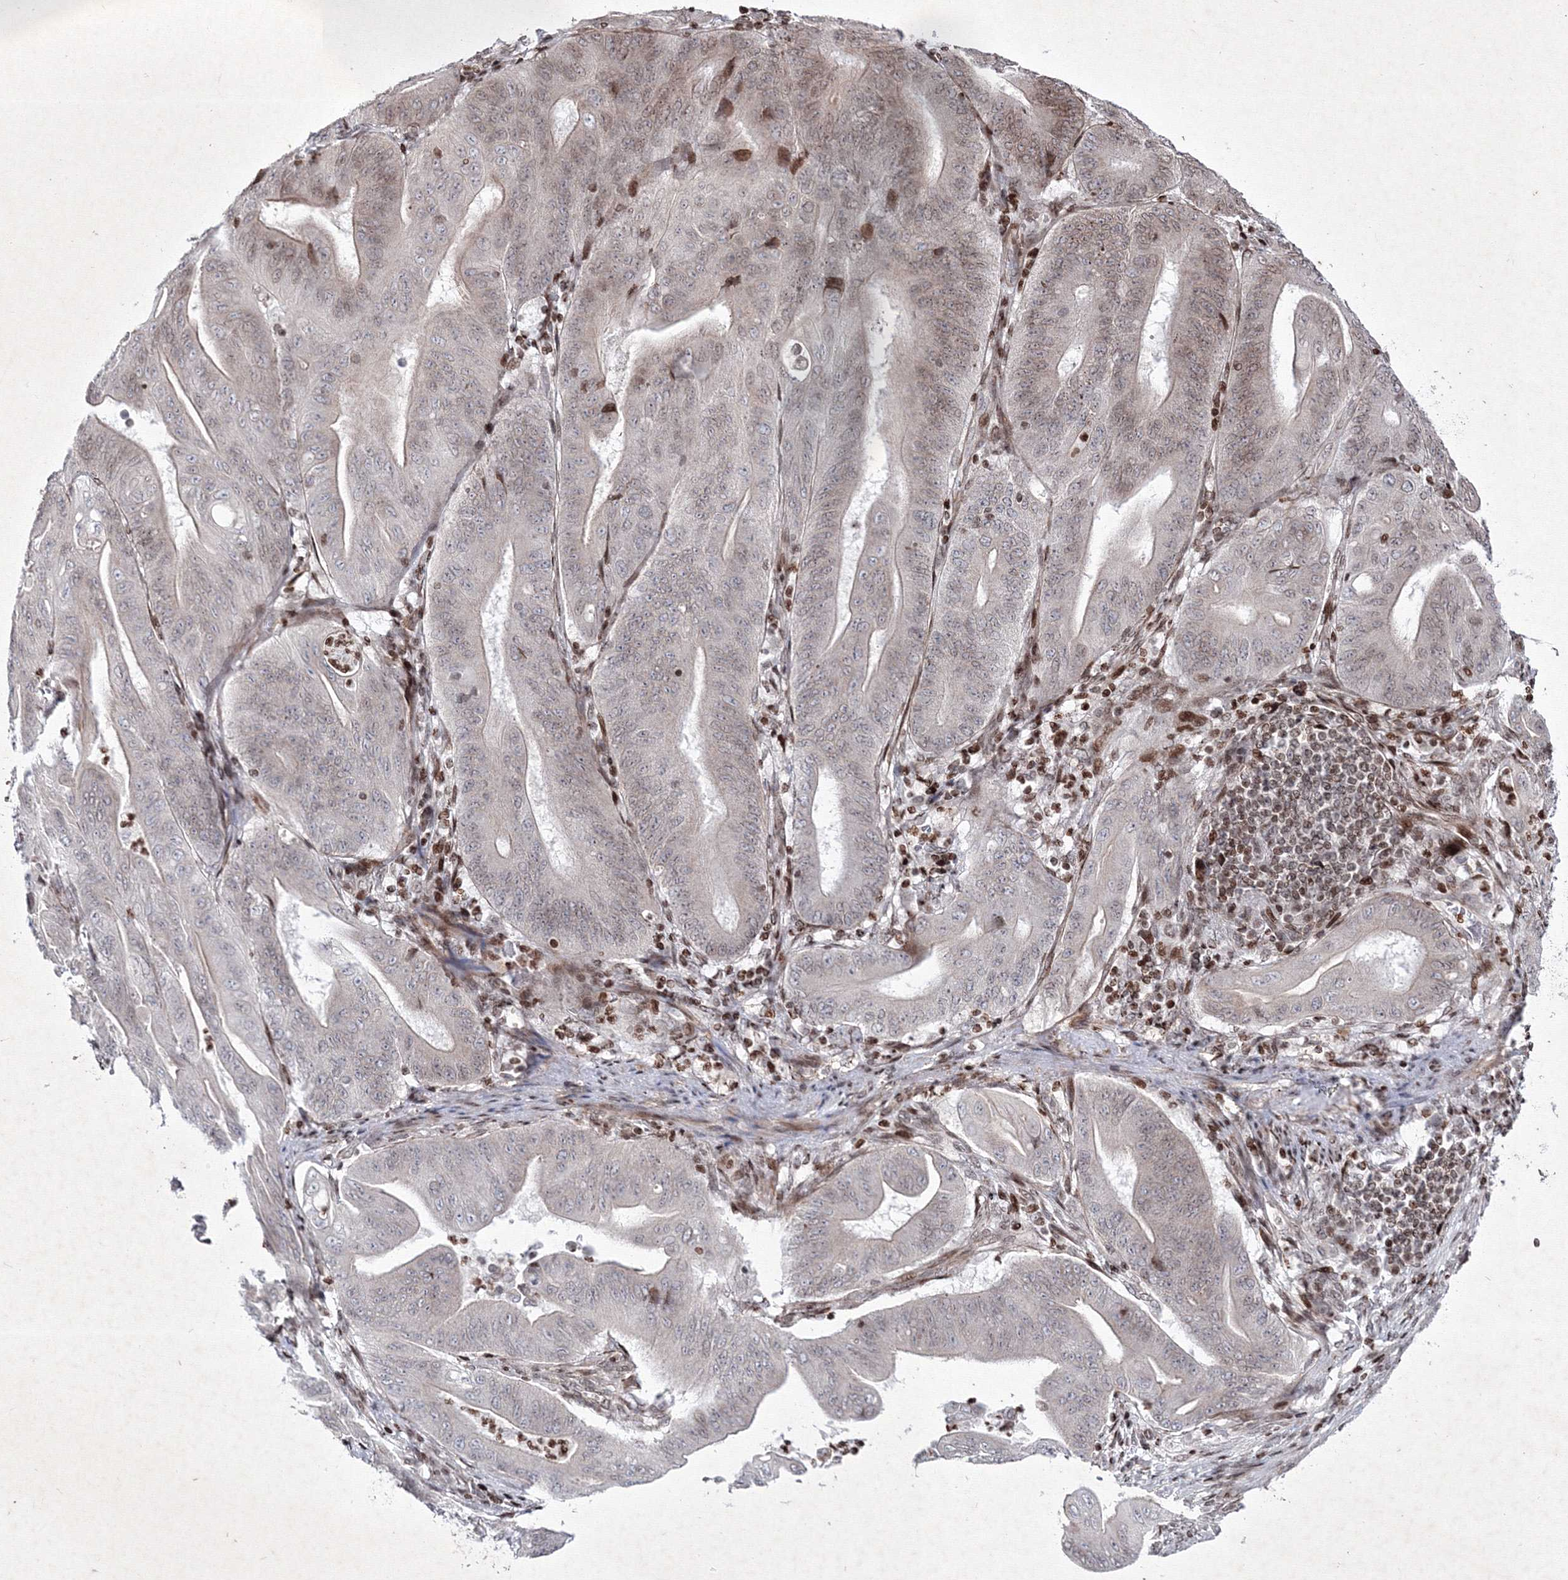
{"staining": {"intensity": "moderate", "quantity": "<25%", "location": "nuclear"}, "tissue": "stomach cancer", "cell_type": "Tumor cells", "image_type": "cancer", "snomed": [{"axis": "morphology", "description": "Adenocarcinoma, NOS"}, {"axis": "topography", "description": "Stomach"}], "caption": "Tumor cells demonstrate low levels of moderate nuclear staining in approximately <25% of cells in human stomach cancer (adenocarcinoma). Using DAB (brown) and hematoxylin (blue) stains, captured at high magnification using brightfield microscopy.", "gene": "SMIM29", "patient": {"sex": "female", "age": 73}}